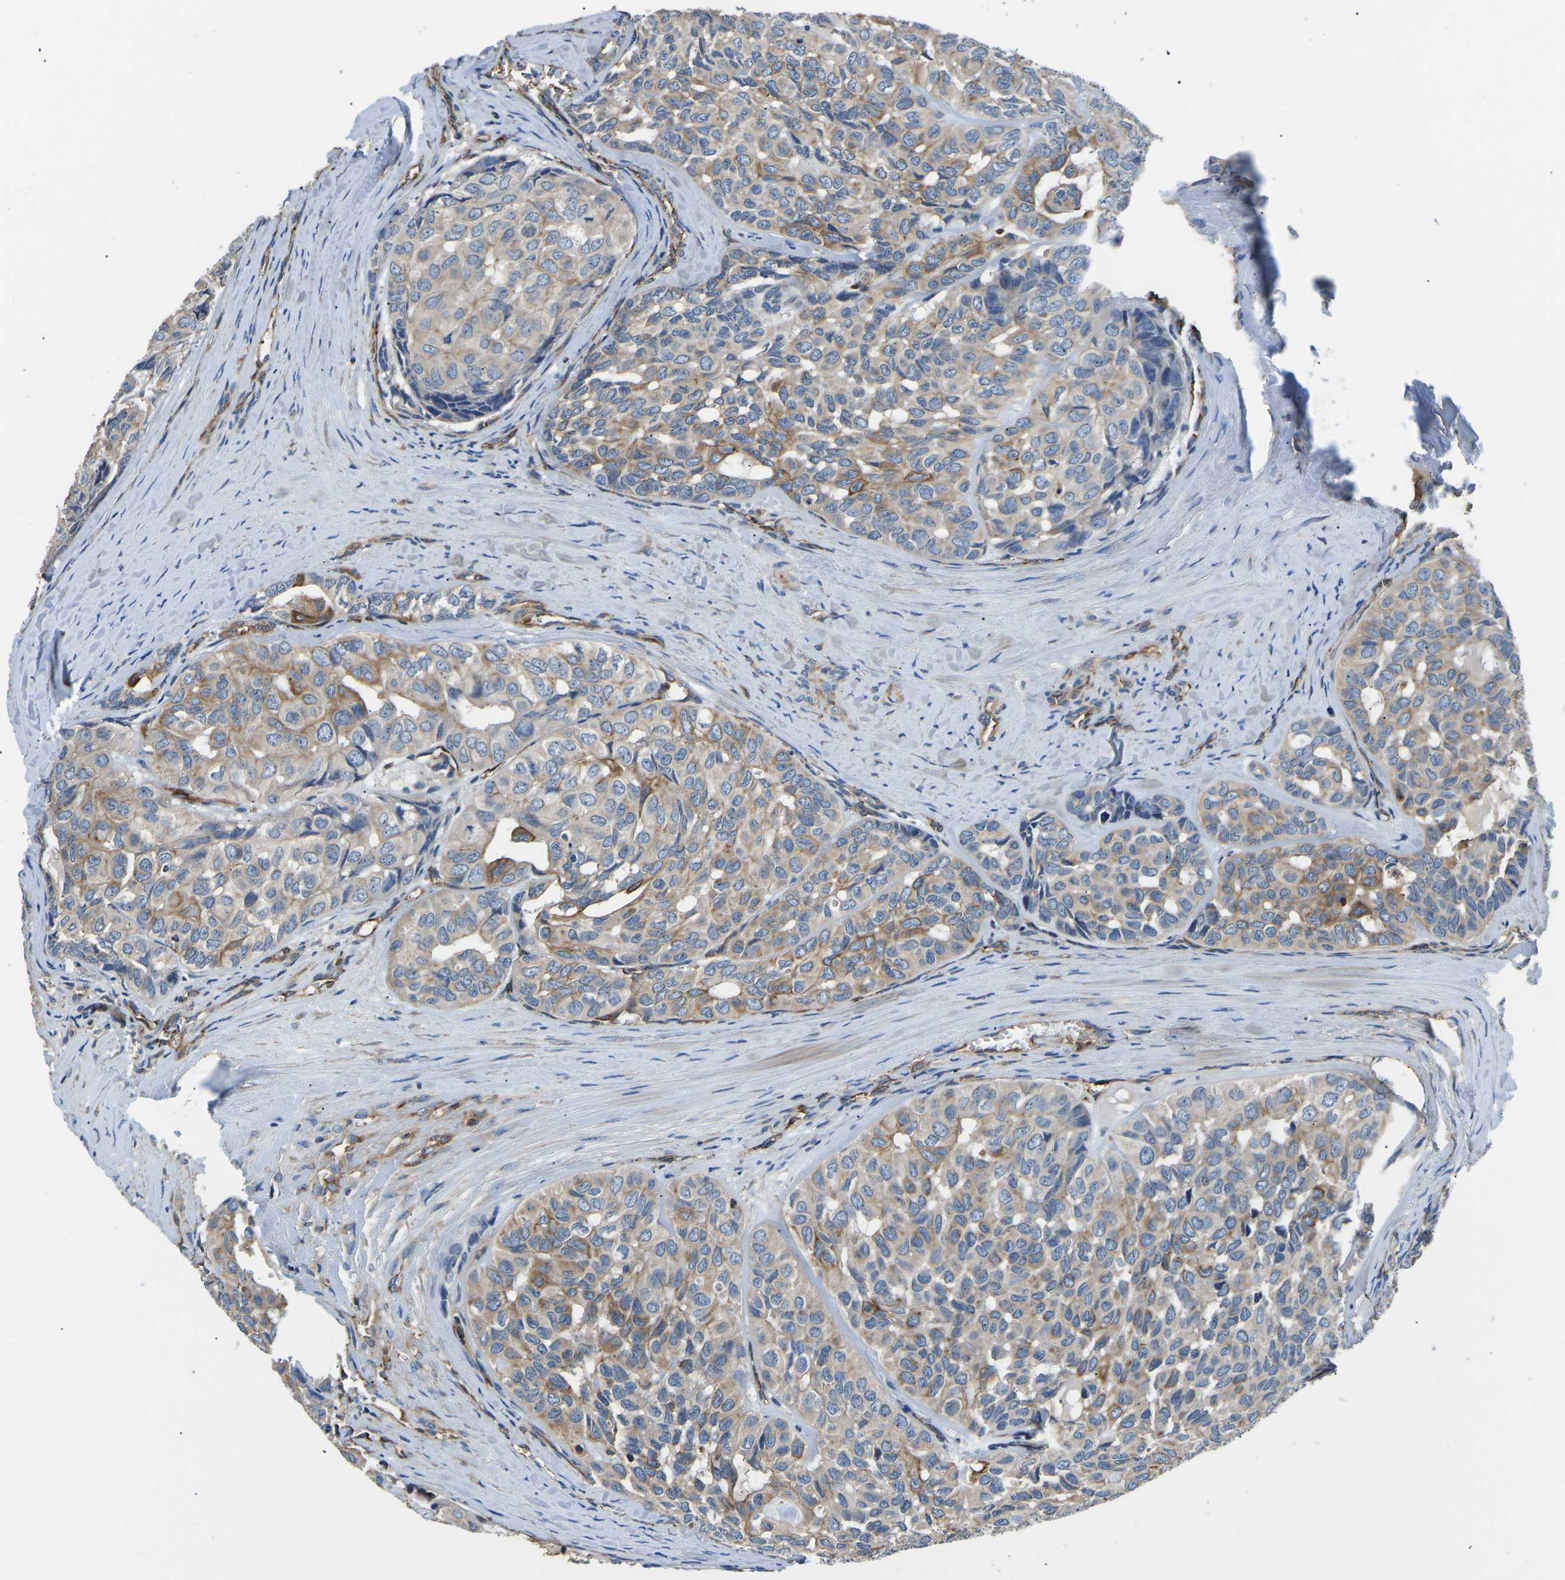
{"staining": {"intensity": "weak", "quantity": ">75%", "location": "cytoplasmic/membranous"}, "tissue": "head and neck cancer", "cell_type": "Tumor cells", "image_type": "cancer", "snomed": [{"axis": "morphology", "description": "Adenocarcinoma, NOS"}, {"axis": "topography", "description": "Salivary gland, NOS"}, {"axis": "topography", "description": "Head-Neck"}], "caption": "Immunohistochemical staining of head and neck cancer reveals low levels of weak cytoplasmic/membranous protein staining in about >75% of tumor cells. The protein of interest is stained brown, and the nuclei are stained in blue (DAB IHC with brightfield microscopy, high magnification).", "gene": "KCNJ15", "patient": {"sex": "female", "age": 76}}